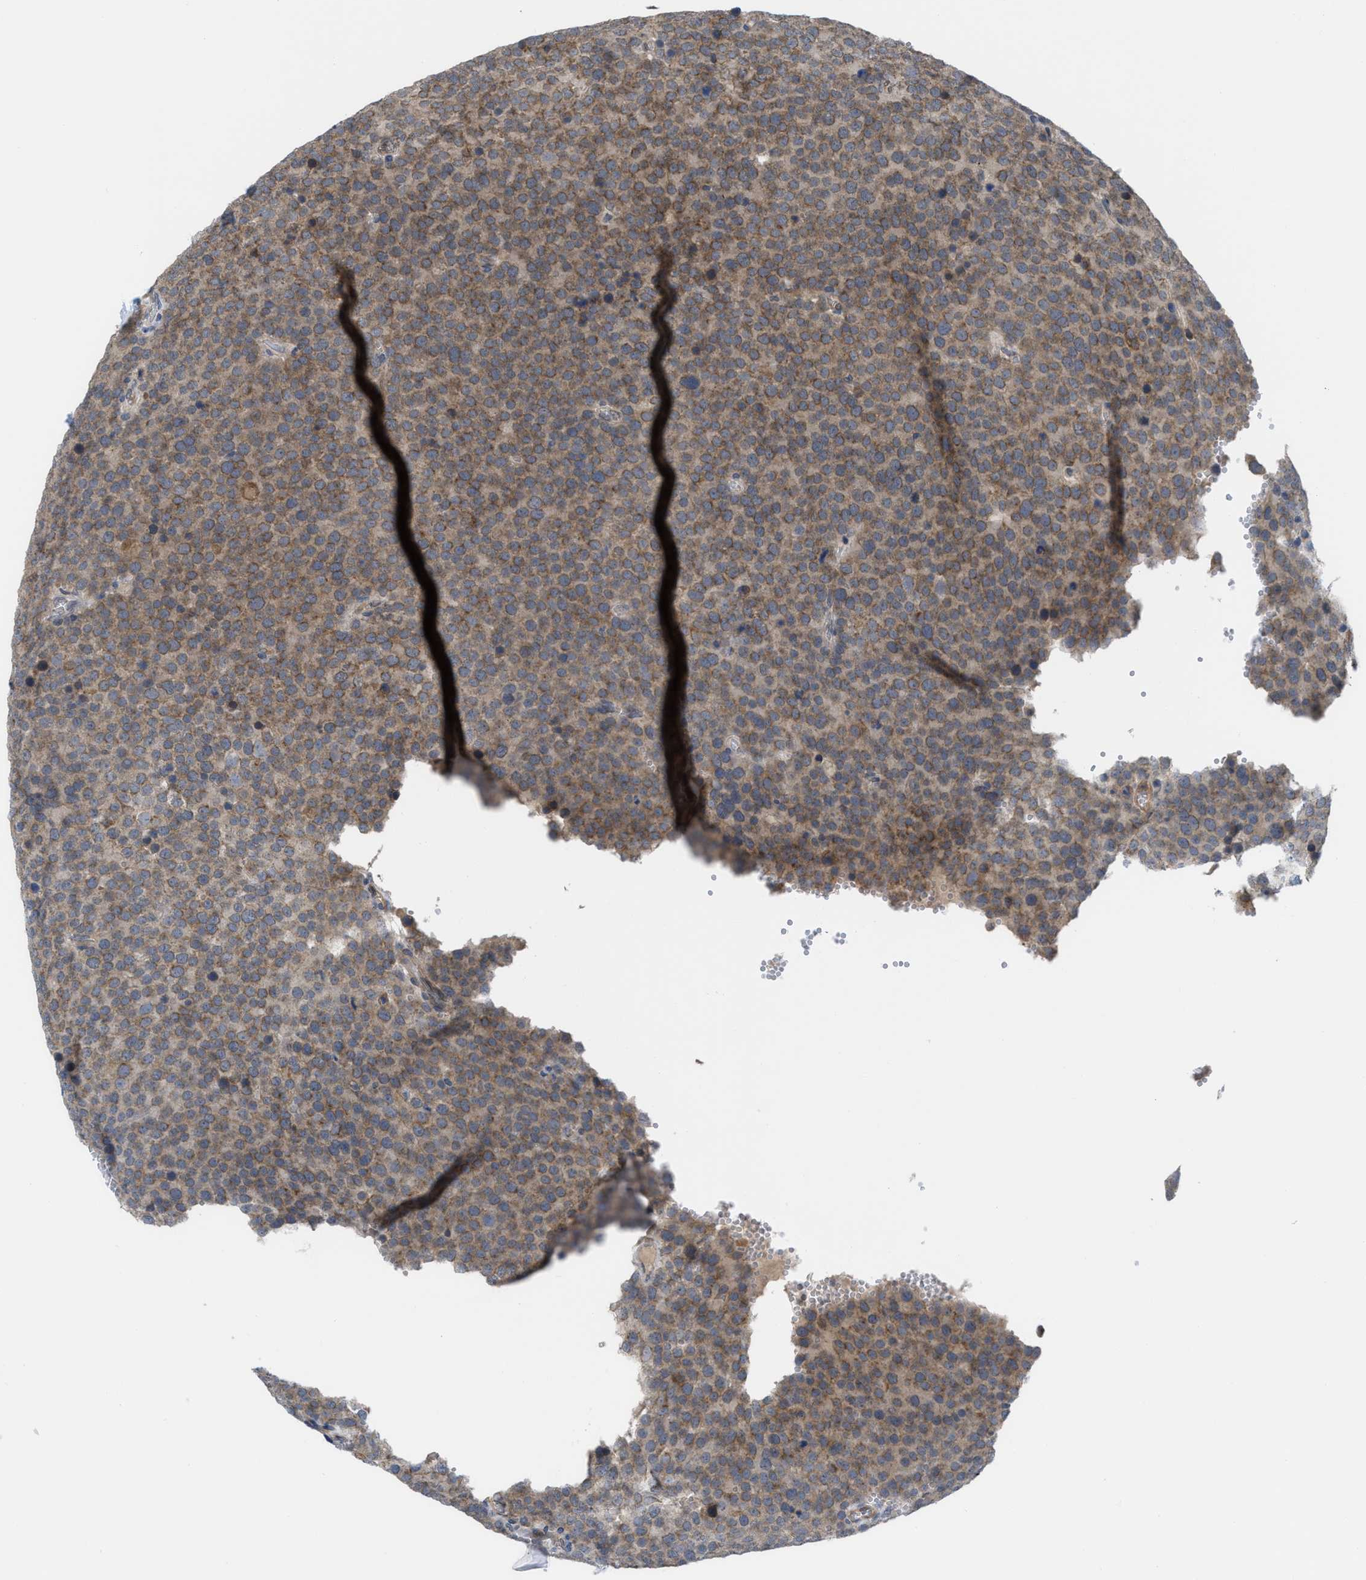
{"staining": {"intensity": "weak", "quantity": "25%-75%", "location": "cytoplasmic/membranous"}, "tissue": "testis cancer", "cell_type": "Tumor cells", "image_type": "cancer", "snomed": [{"axis": "morphology", "description": "Normal tissue, NOS"}, {"axis": "morphology", "description": "Seminoma, NOS"}, {"axis": "topography", "description": "Testis"}], "caption": "Immunohistochemical staining of seminoma (testis) displays low levels of weak cytoplasmic/membranous protein positivity in about 25%-75% of tumor cells.", "gene": "LDAF1", "patient": {"sex": "male", "age": 71}}